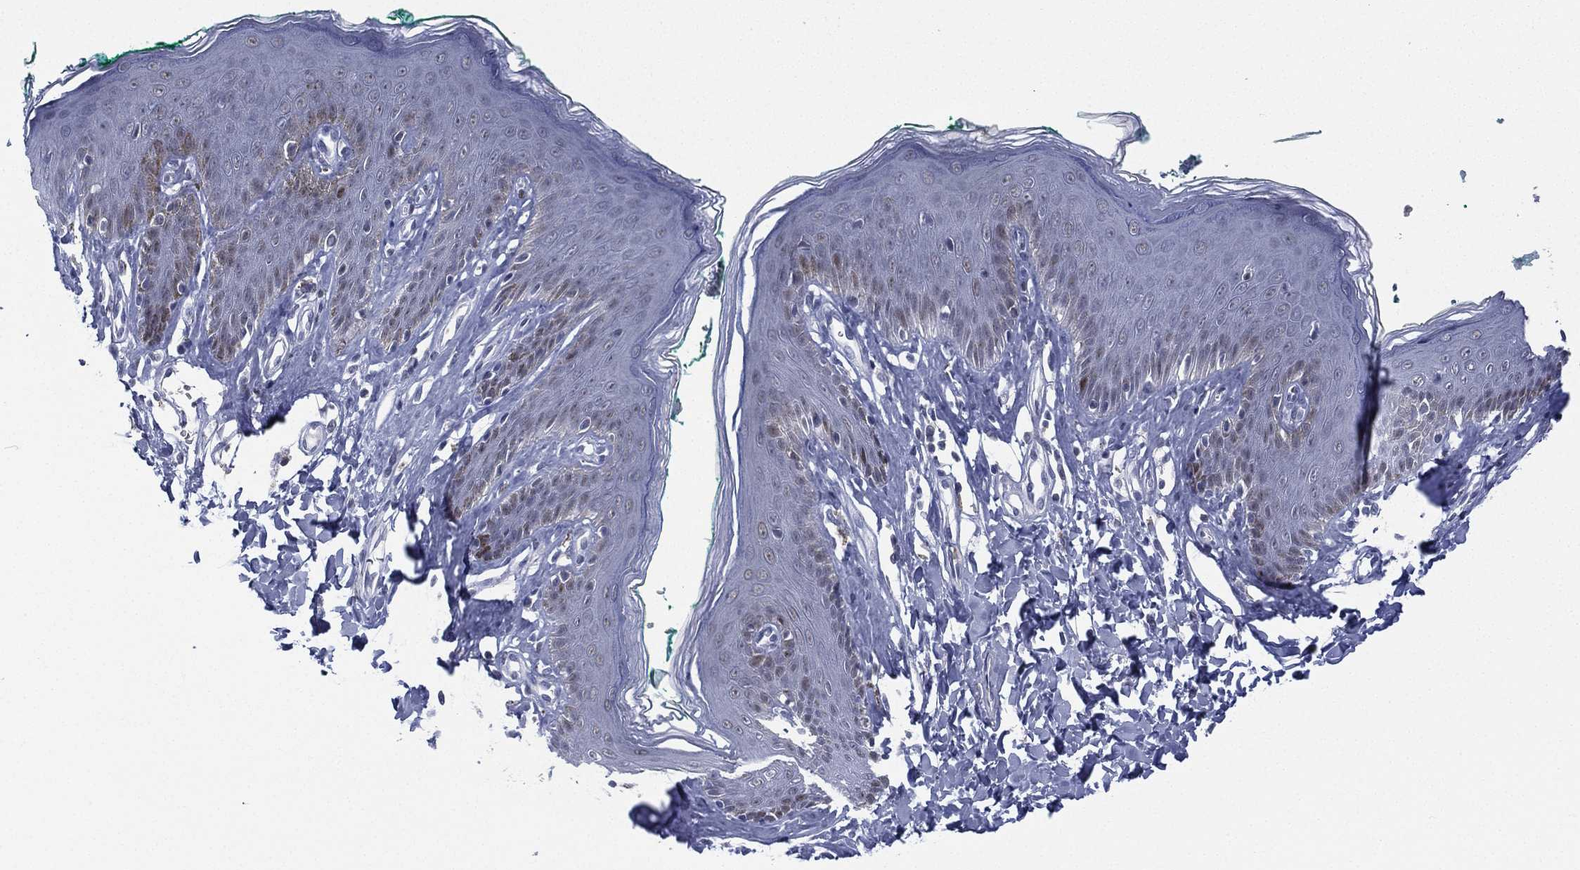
{"staining": {"intensity": "negative", "quantity": "none", "location": "none"}, "tissue": "skin", "cell_type": "Epidermal cells", "image_type": "normal", "snomed": [{"axis": "morphology", "description": "Normal tissue, NOS"}, {"axis": "topography", "description": "Vulva"}], "caption": "IHC photomicrograph of benign skin: skin stained with DAB reveals no significant protein positivity in epidermal cells.", "gene": "ZNF711", "patient": {"sex": "female", "age": 66}}